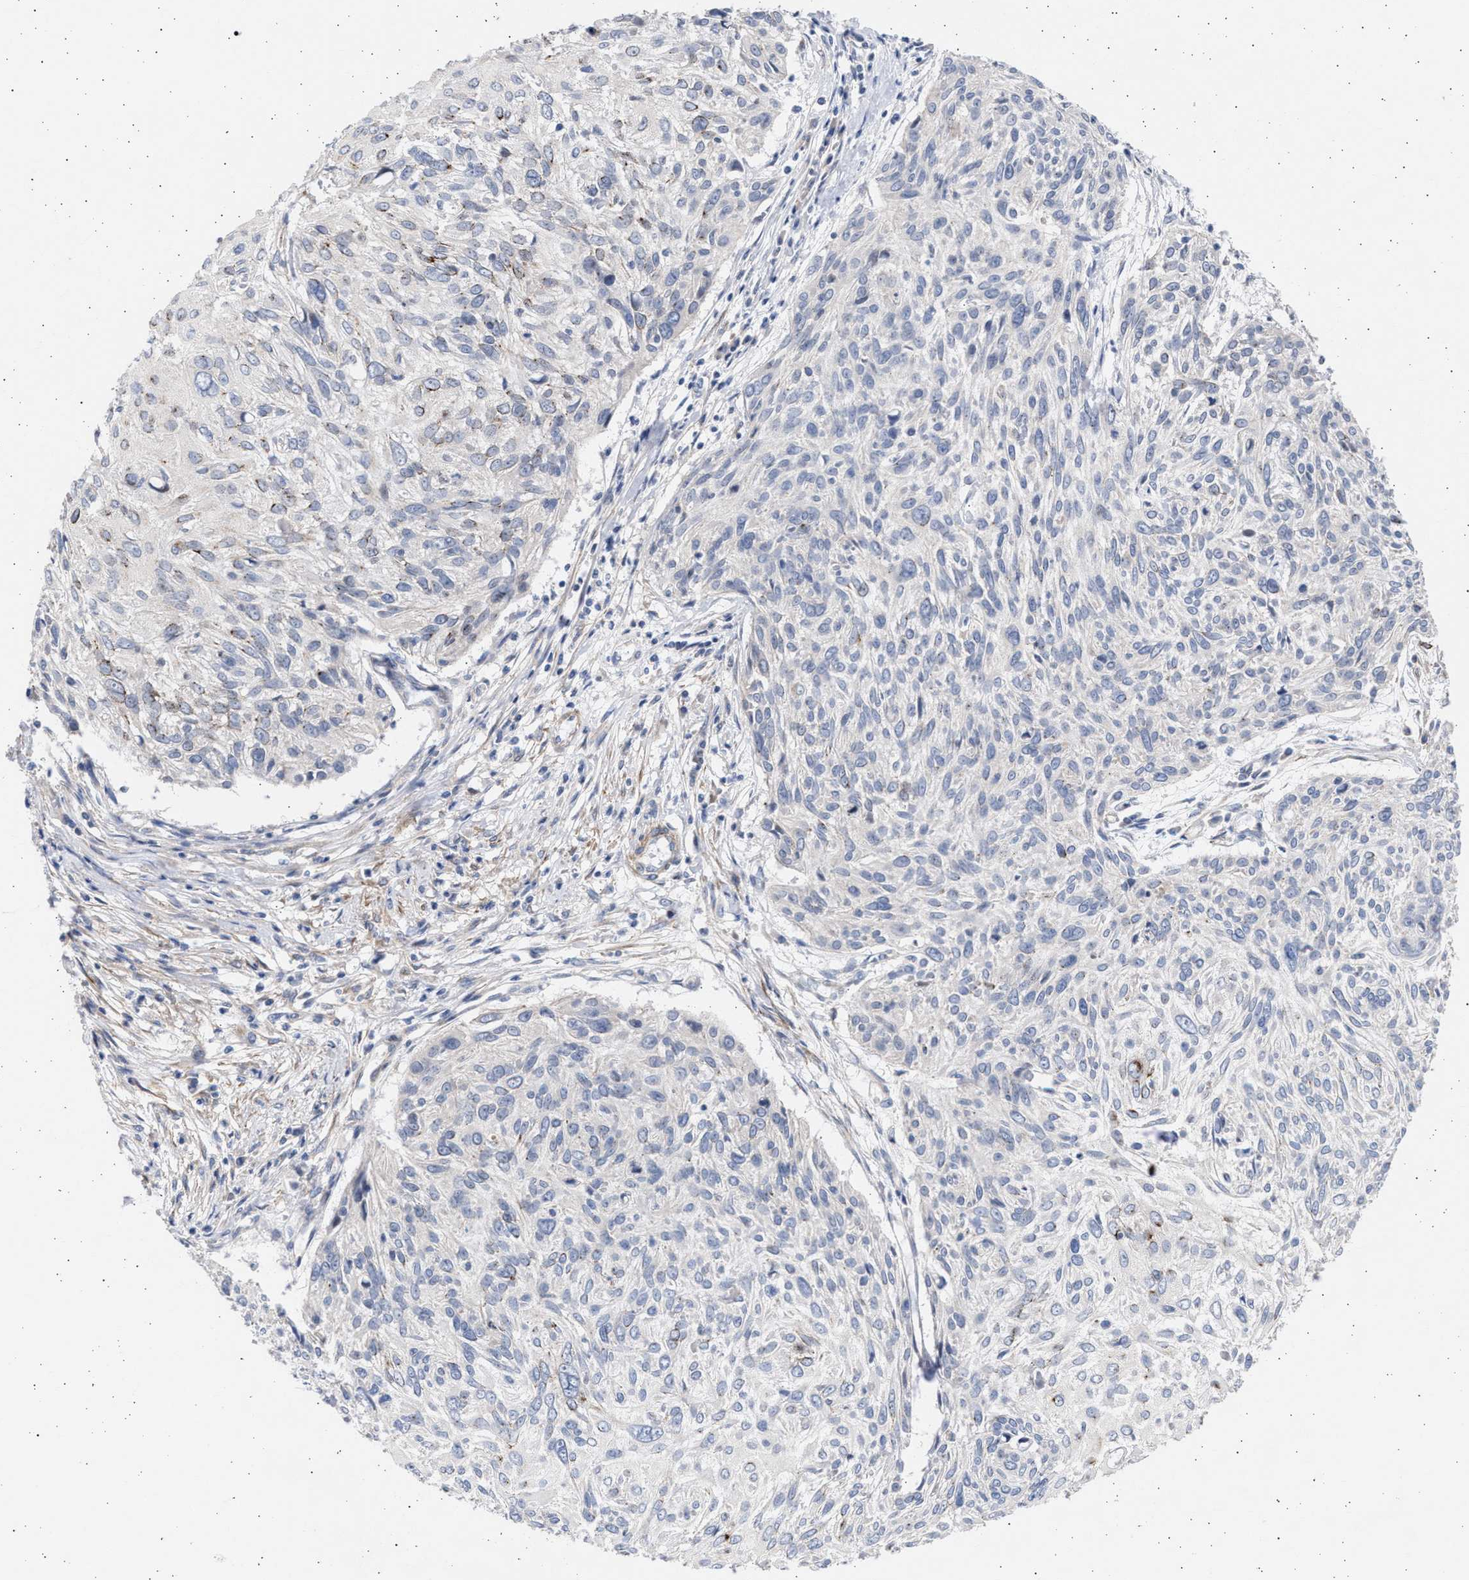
{"staining": {"intensity": "moderate", "quantity": "<25%", "location": "cytoplasmic/membranous"}, "tissue": "cervical cancer", "cell_type": "Tumor cells", "image_type": "cancer", "snomed": [{"axis": "morphology", "description": "Squamous cell carcinoma, NOS"}, {"axis": "topography", "description": "Cervix"}], "caption": "Cervical cancer stained for a protein (brown) demonstrates moderate cytoplasmic/membranous positive staining in approximately <25% of tumor cells.", "gene": "NBR1", "patient": {"sex": "female", "age": 51}}